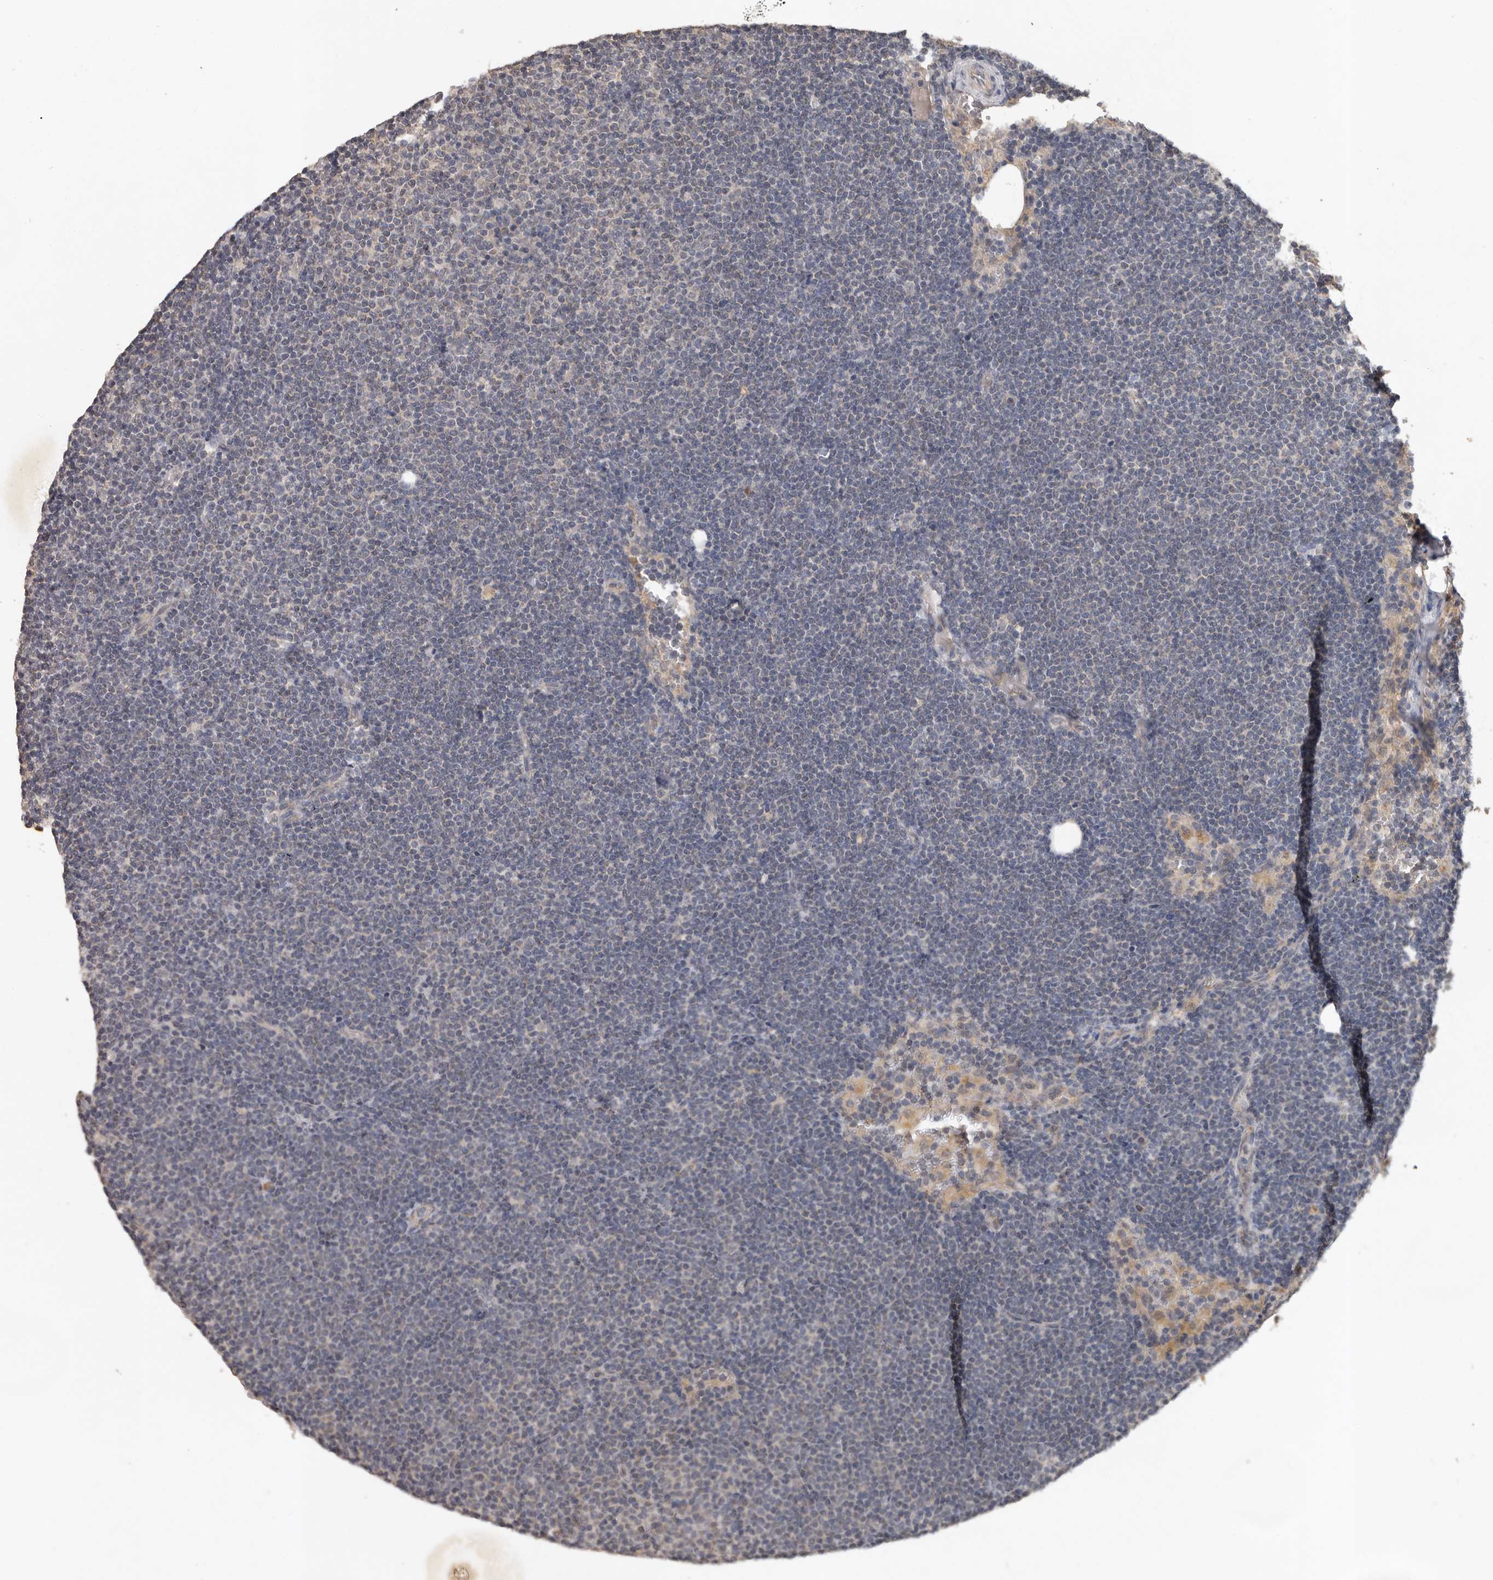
{"staining": {"intensity": "negative", "quantity": "none", "location": "none"}, "tissue": "lymphoma", "cell_type": "Tumor cells", "image_type": "cancer", "snomed": [{"axis": "morphology", "description": "Malignant lymphoma, non-Hodgkin's type, Low grade"}, {"axis": "topography", "description": "Lymph node"}], "caption": "Micrograph shows no protein positivity in tumor cells of malignant lymphoma, non-Hodgkin's type (low-grade) tissue. (DAB (3,3'-diaminobenzidine) immunohistochemistry, high magnification).", "gene": "MTF1", "patient": {"sex": "female", "age": 53}}